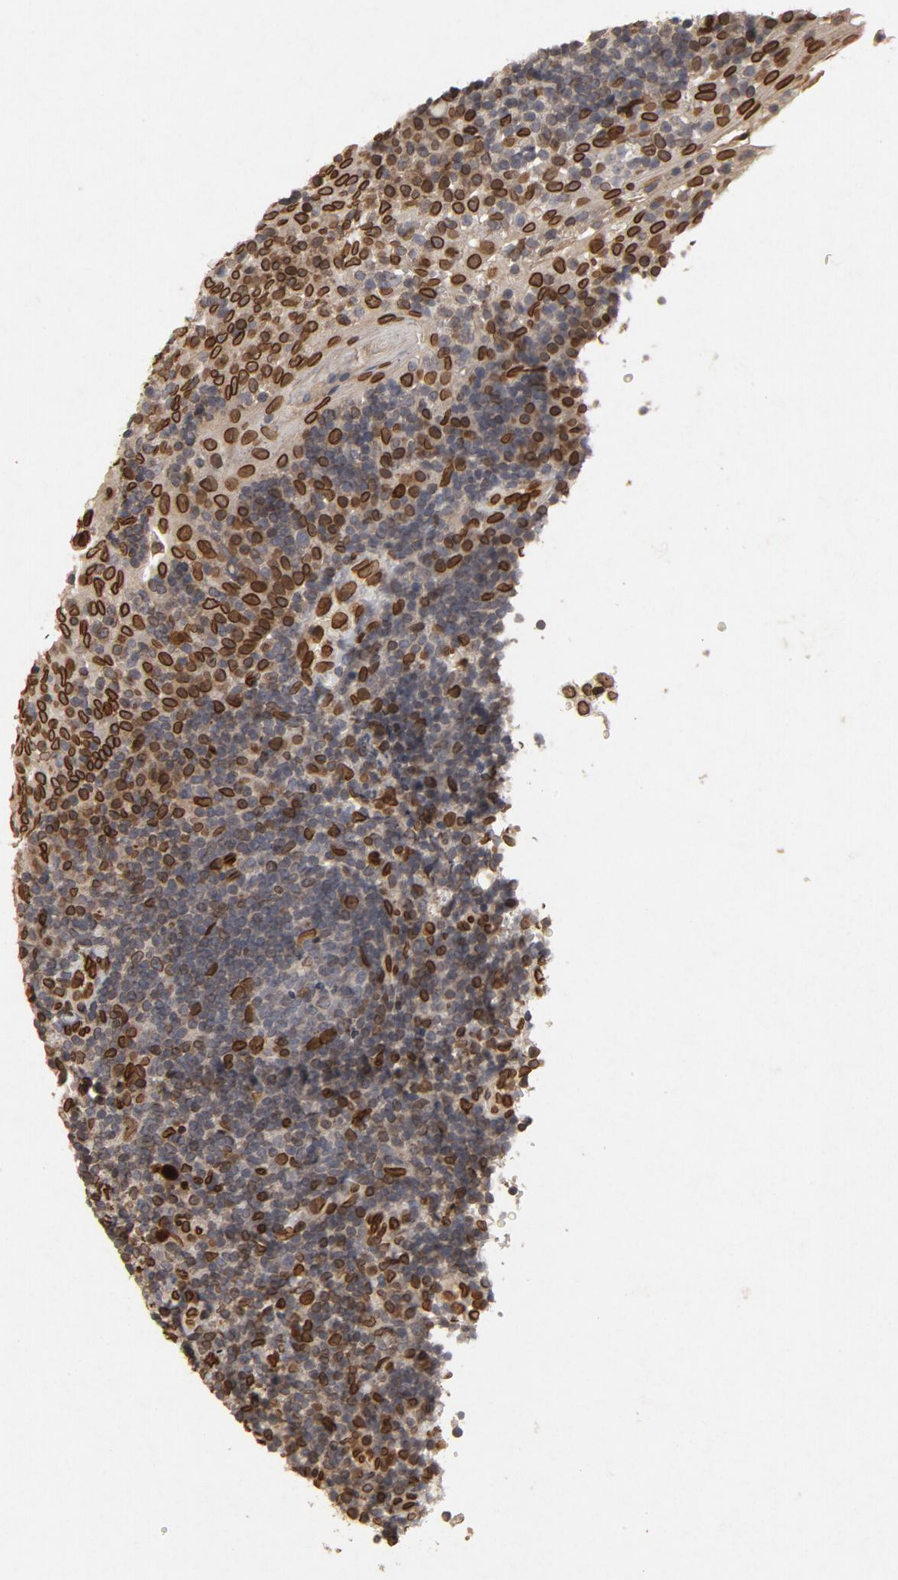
{"staining": {"intensity": "strong", "quantity": ">75%", "location": "cytoplasmic/membranous,nuclear"}, "tissue": "tonsil", "cell_type": "Germinal center cells", "image_type": "normal", "snomed": [{"axis": "morphology", "description": "Normal tissue, NOS"}, {"axis": "topography", "description": "Tonsil"}], "caption": "DAB immunohistochemical staining of benign human tonsil demonstrates strong cytoplasmic/membranous,nuclear protein staining in approximately >75% of germinal center cells. Using DAB (3,3'-diaminobenzidine) (brown) and hematoxylin (blue) stains, captured at high magnification using brightfield microscopy.", "gene": "LMNA", "patient": {"sex": "female", "age": 40}}